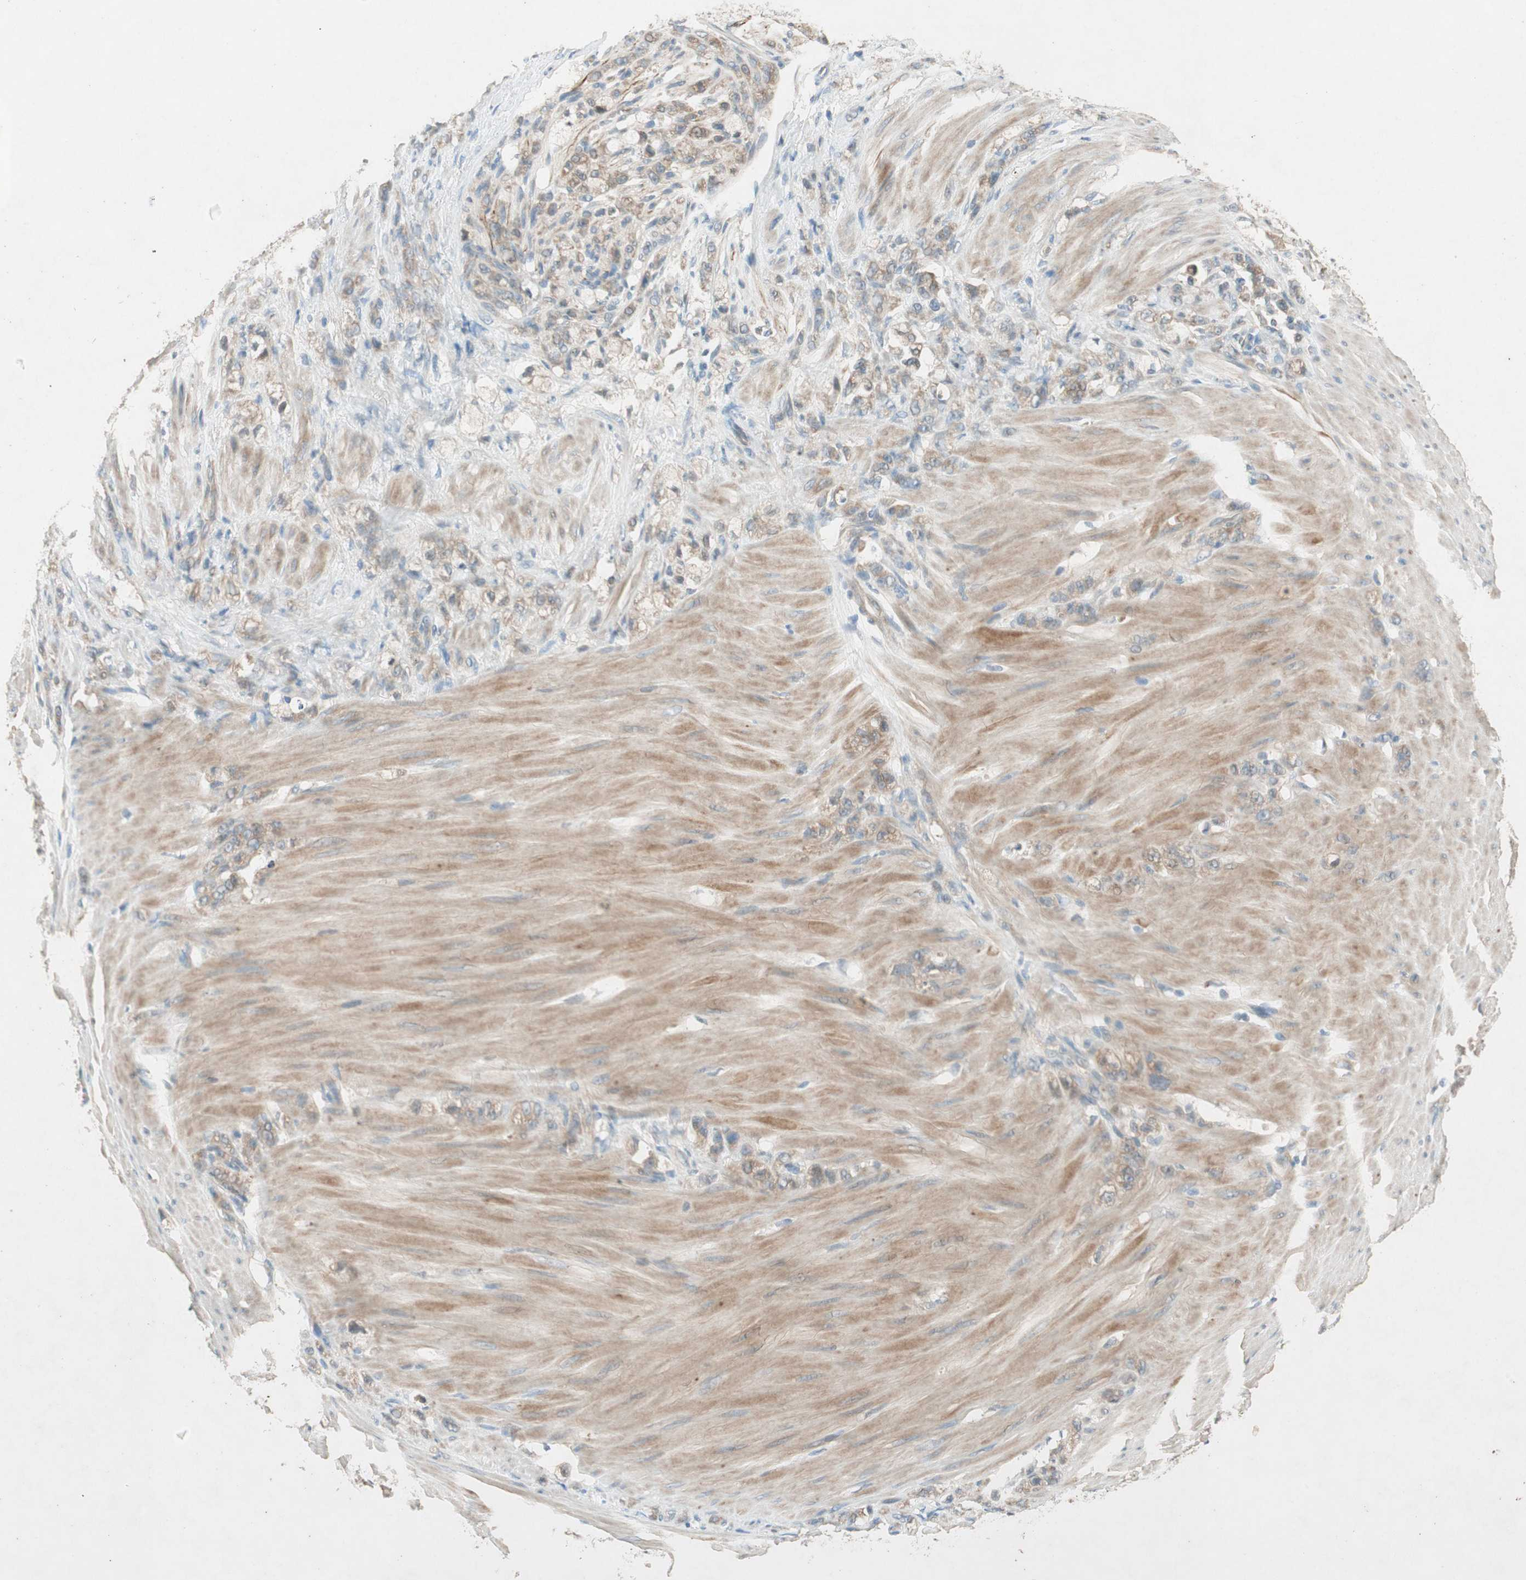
{"staining": {"intensity": "weak", "quantity": "25%-75%", "location": "cytoplasmic/membranous"}, "tissue": "stomach cancer", "cell_type": "Tumor cells", "image_type": "cancer", "snomed": [{"axis": "morphology", "description": "Adenocarcinoma, NOS"}, {"axis": "topography", "description": "Stomach"}], "caption": "This histopathology image shows stomach adenocarcinoma stained with immunohistochemistry to label a protein in brown. The cytoplasmic/membranous of tumor cells show weak positivity for the protein. Nuclei are counter-stained blue.", "gene": "NCLN", "patient": {"sex": "male", "age": 82}}